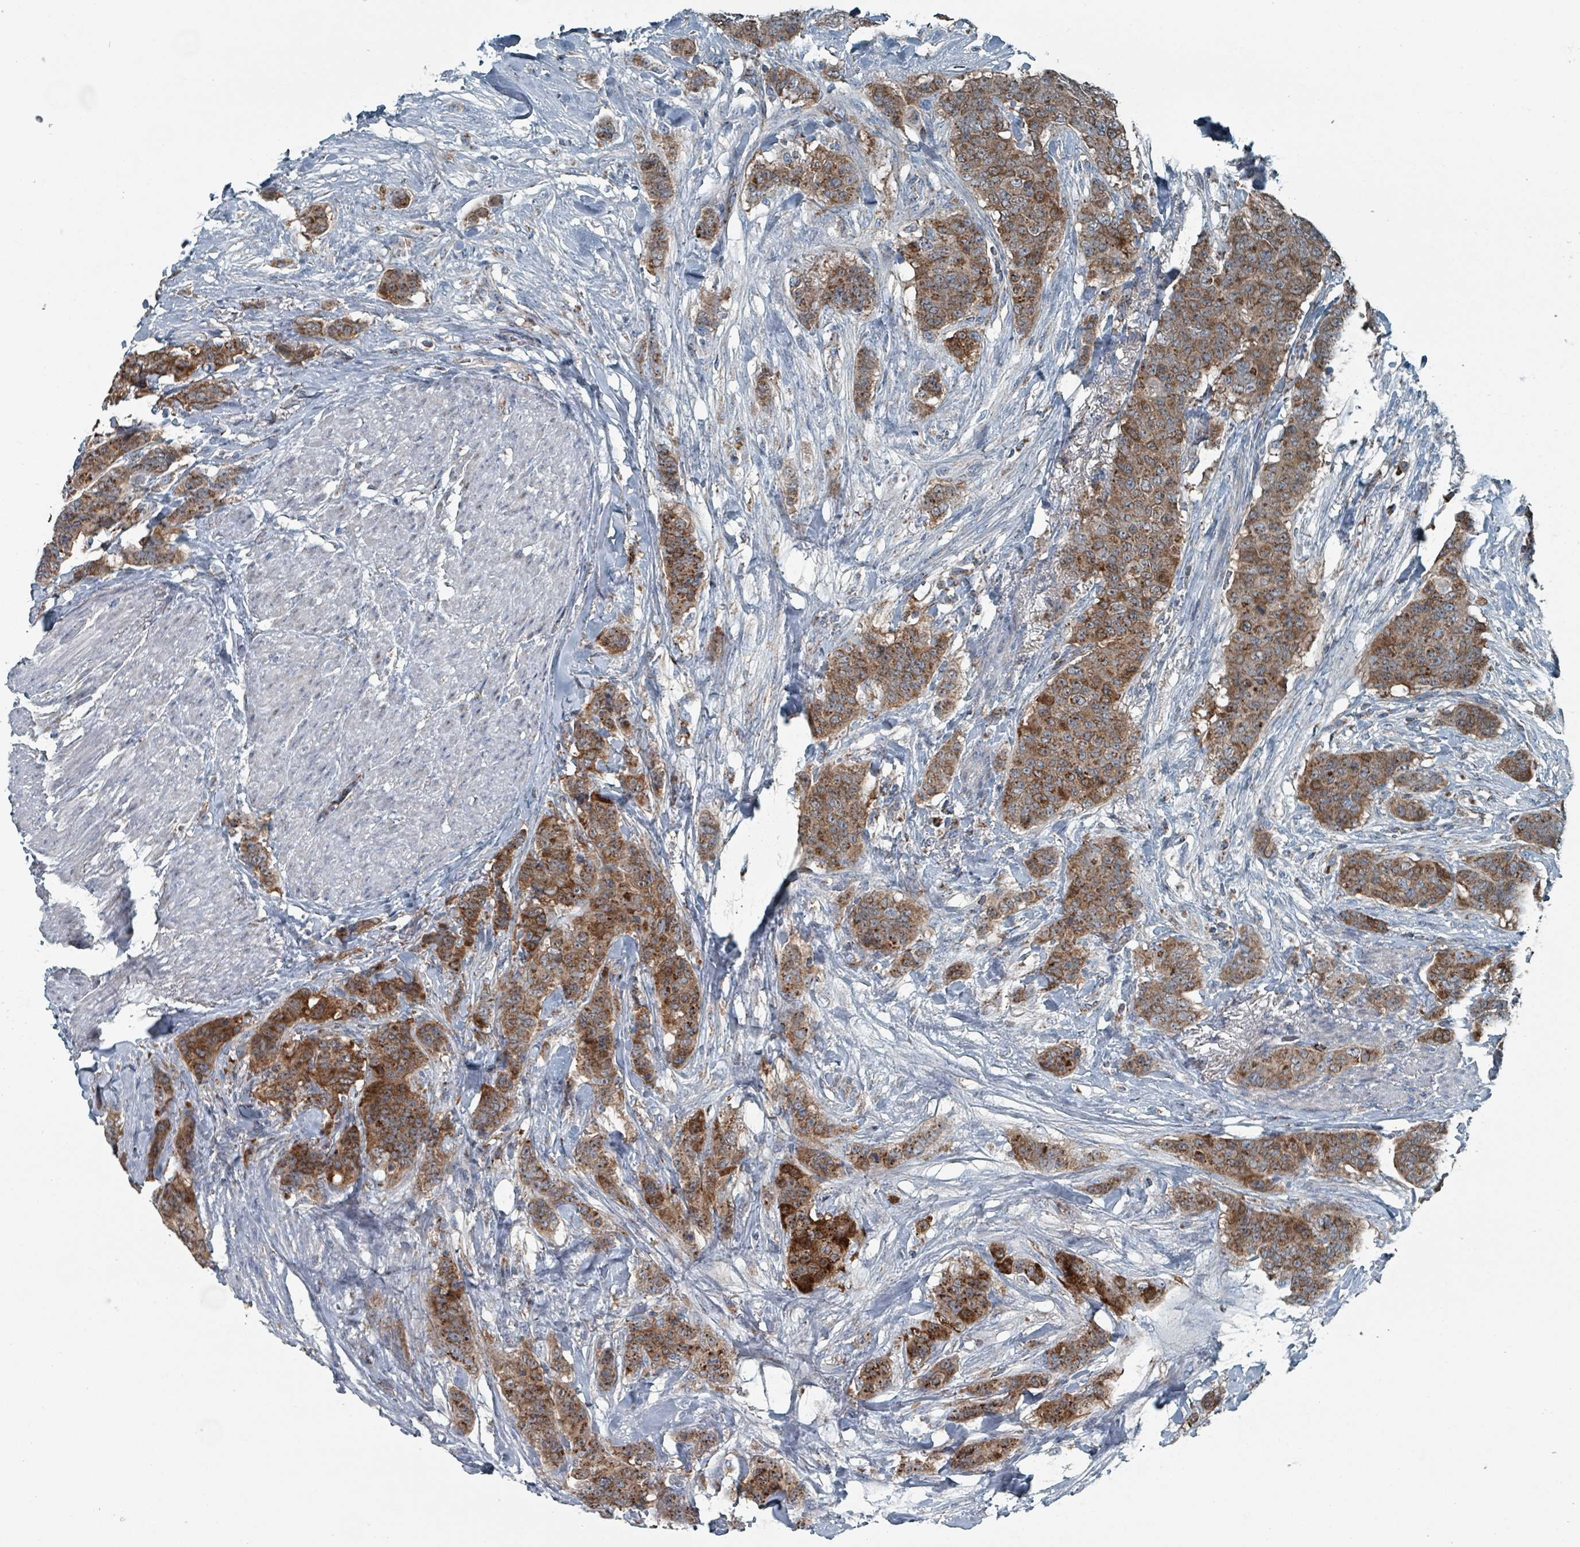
{"staining": {"intensity": "moderate", "quantity": ">75%", "location": "cytoplasmic/membranous"}, "tissue": "breast cancer", "cell_type": "Tumor cells", "image_type": "cancer", "snomed": [{"axis": "morphology", "description": "Duct carcinoma"}, {"axis": "topography", "description": "Breast"}], "caption": "A brown stain labels moderate cytoplasmic/membranous staining of a protein in breast intraductal carcinoma tumor cells. (brown staining indicates protein expression, while blue staining denotes nuclei).", "gene": "ABHD18", "patient": {"sex": "female", "age": 40}}